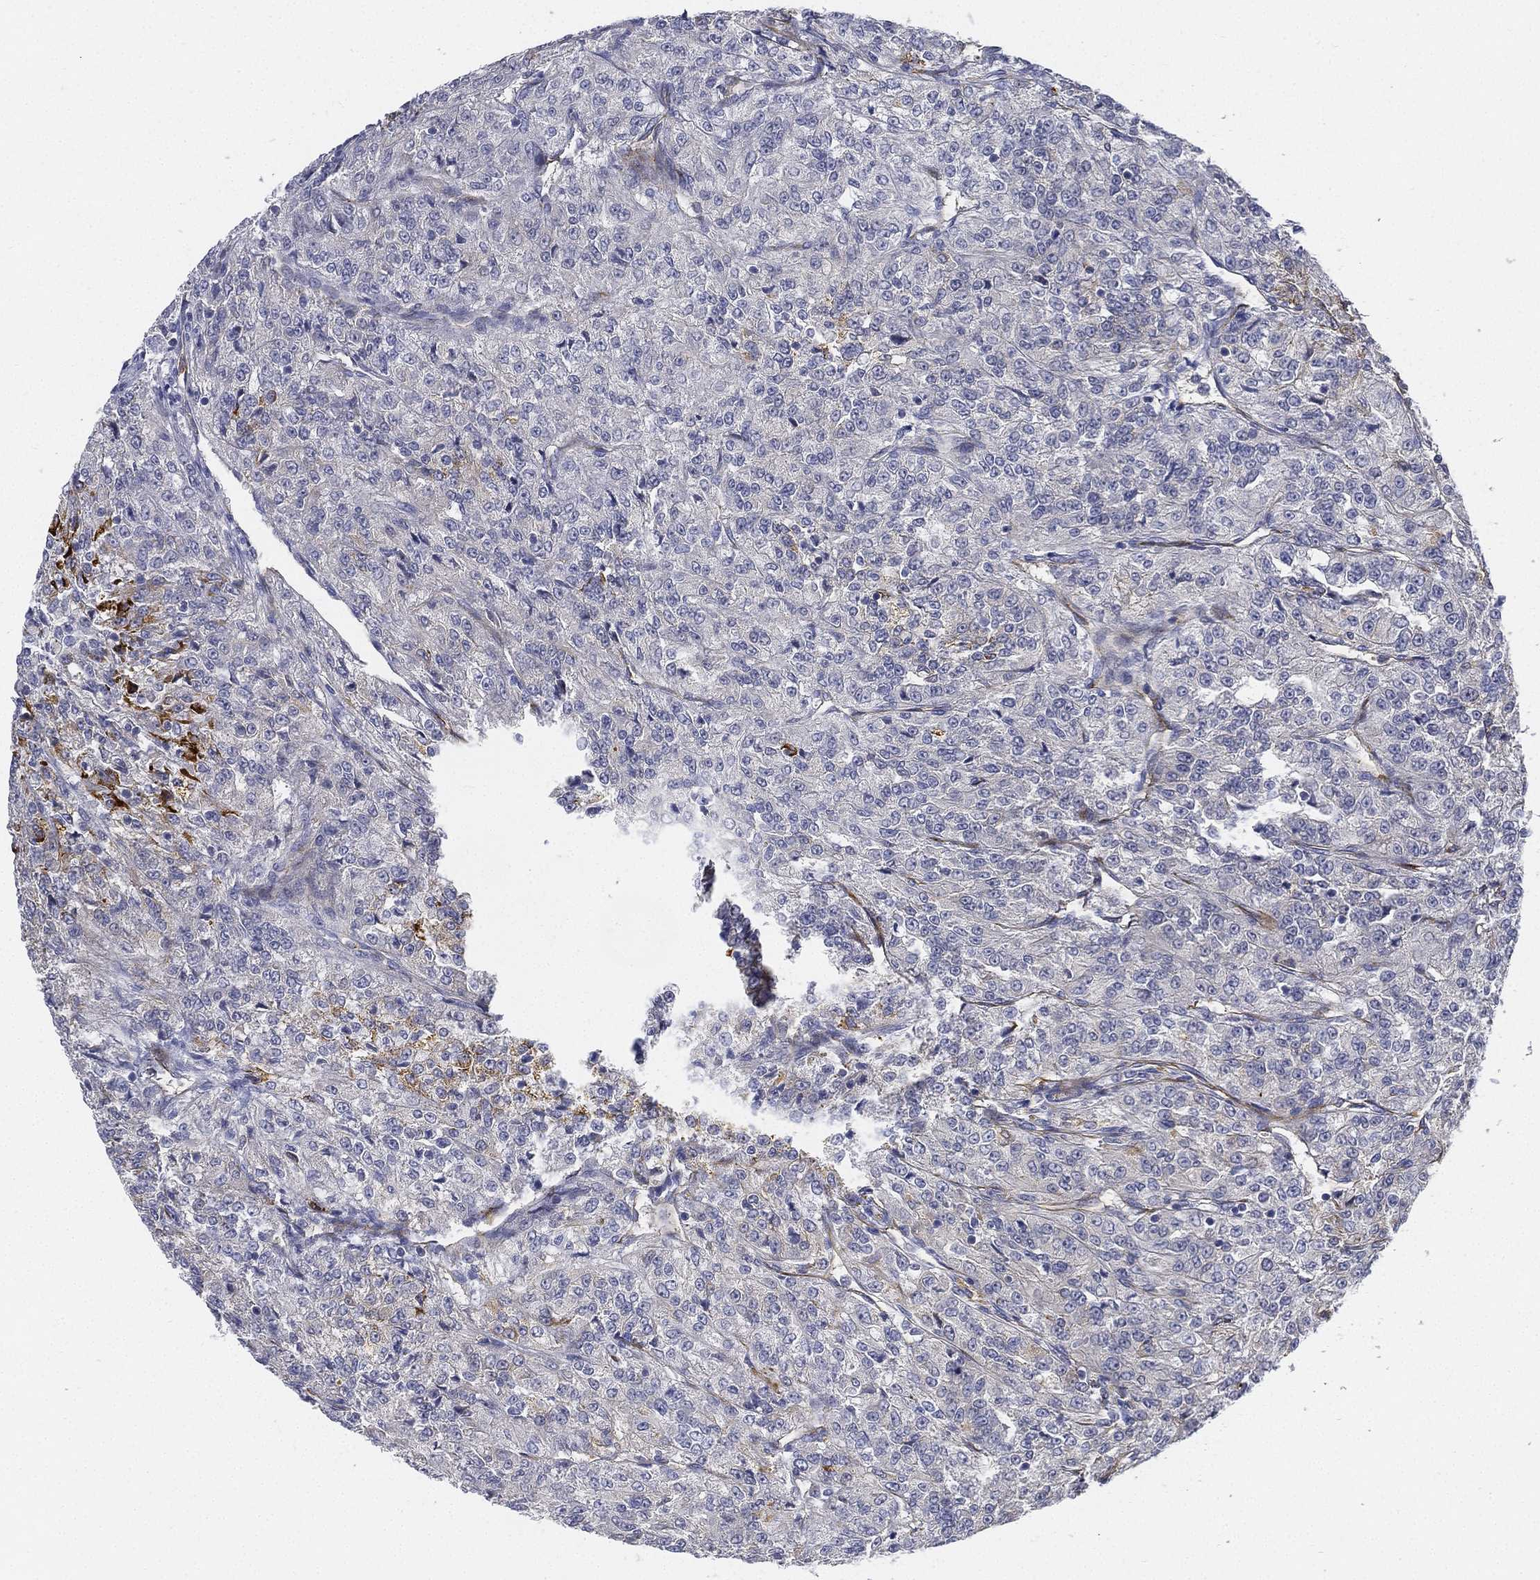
{"staining": {"intensity": "weak", "quantity": "<25%", "location": "cytoplasmic/membranous"}, "tissue": "renal cancer", "cell_type": "Tumor cells", "image_type": "cancer", "snomed": [{"axis": "morphology", "description": "Adenocarcinoma, NOS"}, {"axis": "topography", "description": "Kidney"}], "caption": "Immunohistochemistry (IHC) of renal cancer reveals no positivity in tumor cells.", "gene": "C5orf46", "patient": {"sex": "female", "age": 63}}